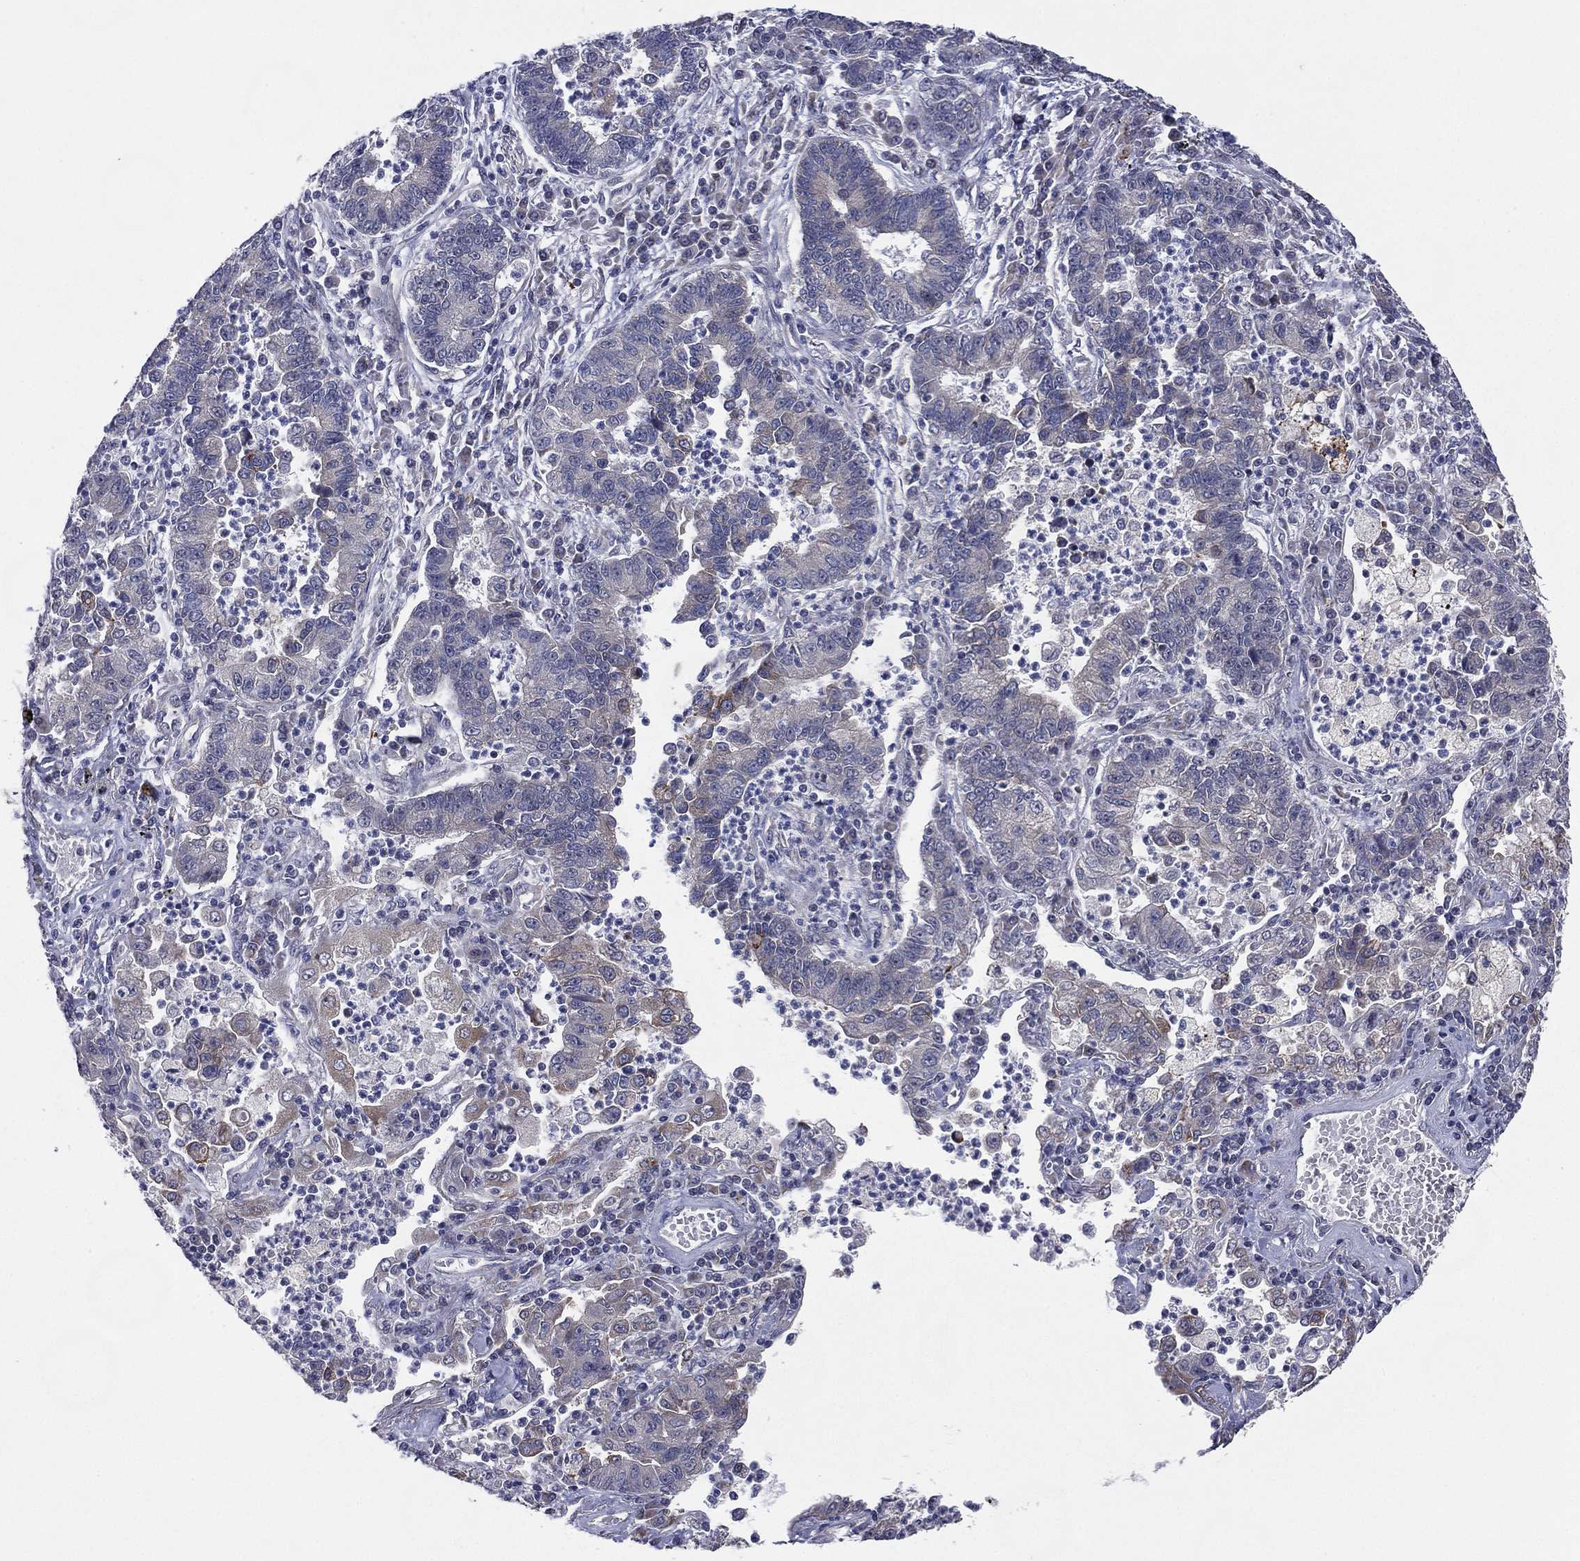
{"staining": {"intensity": "negative", "quantity": "none", "location": "none"}, "tissue": "lung cancer", "cell_type": "Tumor cells", "image_type": "cancer", "snomed": [{"axis": "morphology", "description": "Adenocarcinoma, NOS"}, {"axis": "topography", "description": "Lung"}], "caption": "Protein analysis of lung cancer reveals no significant positivity in tumor cells.", "gene": "KAT14", "patient": {"sex": "female", "age": 57}}